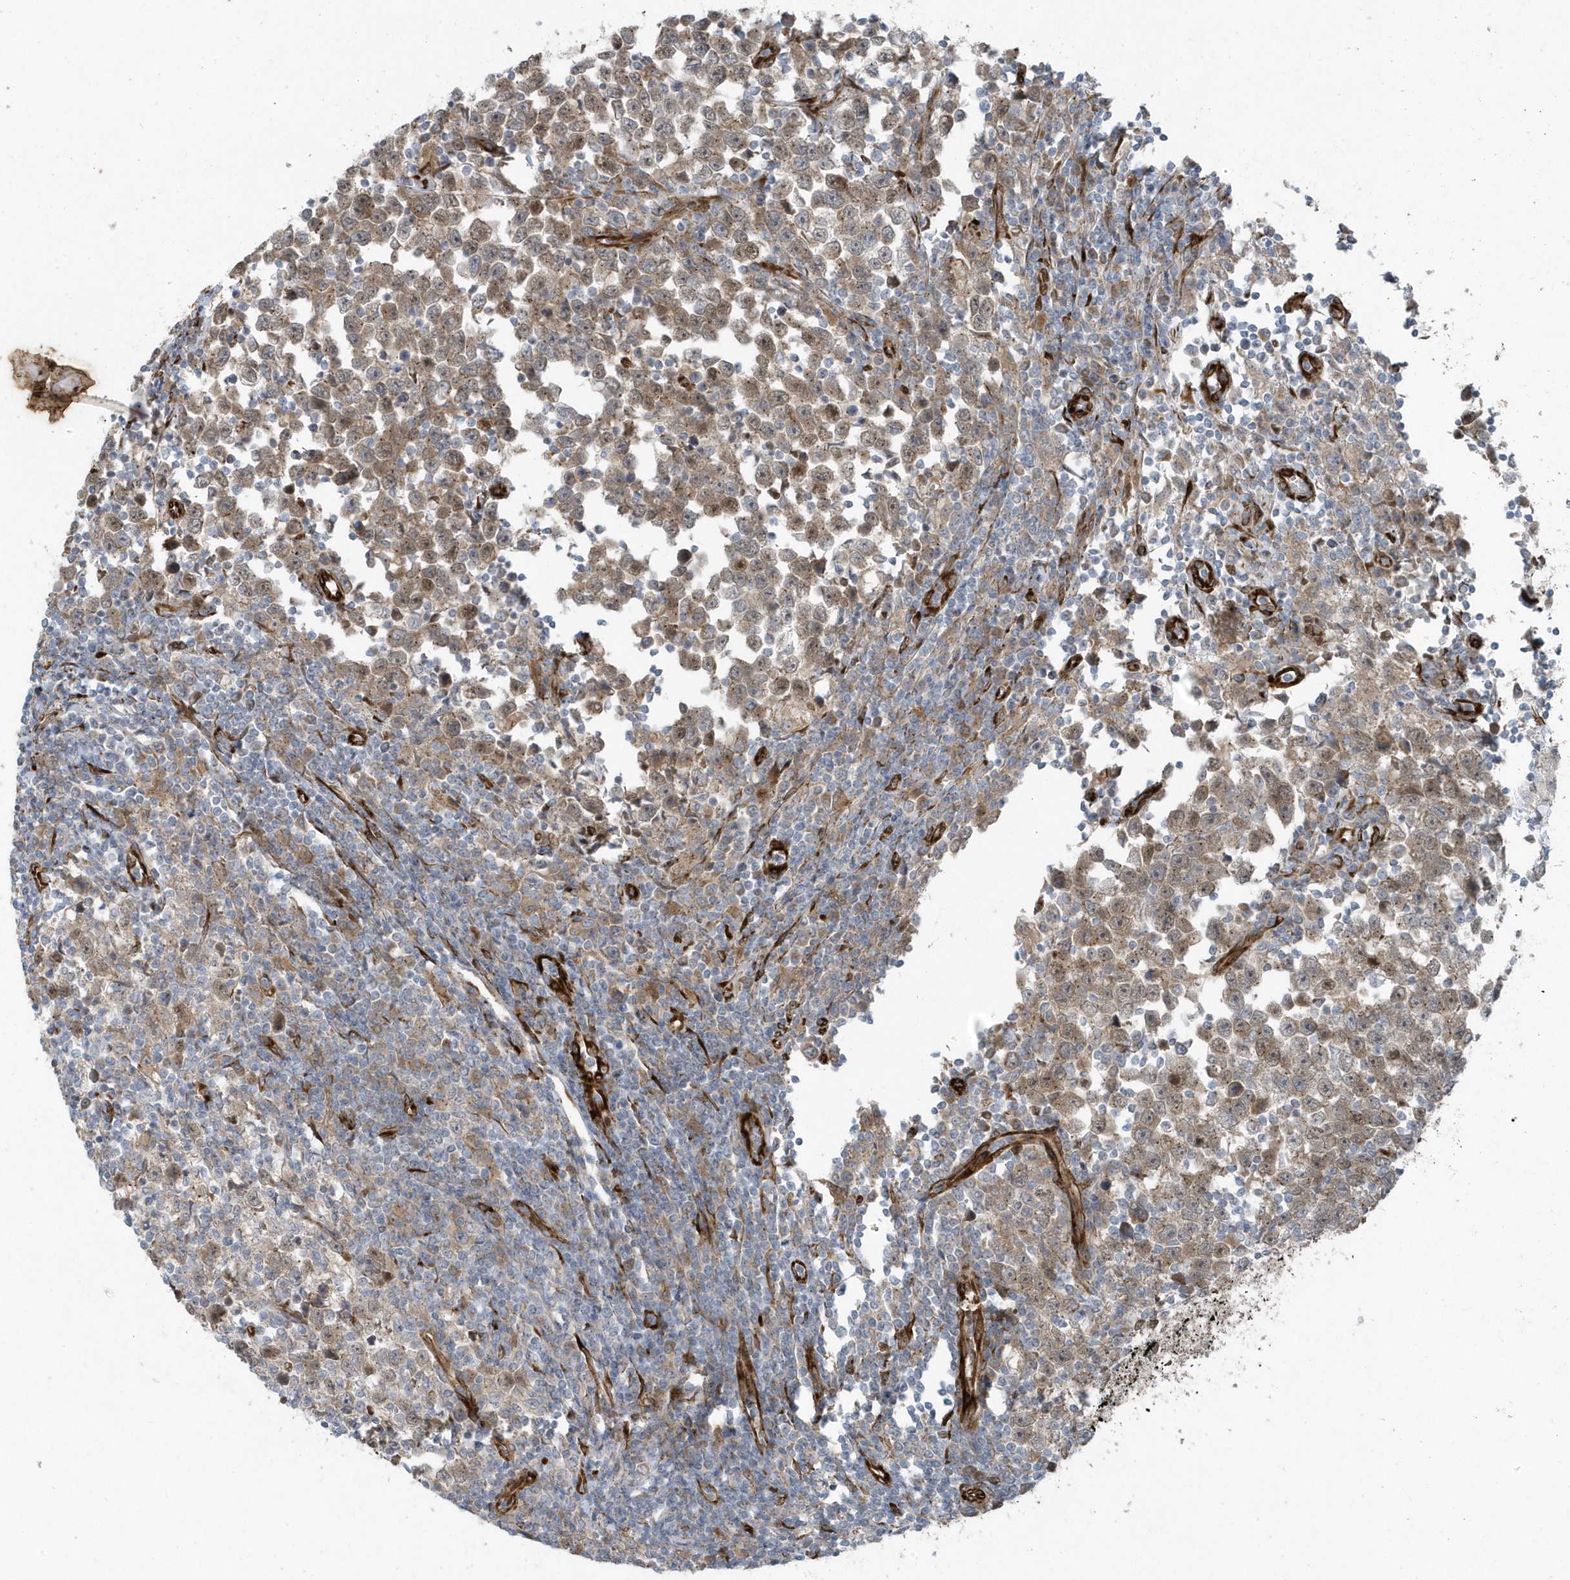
{"staining": {"intensity": "moderate", "quantity": ">75%", "location": "cytoplasmic/membranous"}, "tissue": "testis cancer", "cell_type": "Tumor cells", "image_type": "cancer", "snomed": [{"axis": "morphology", "description": "Normal tissue, NOS"}, {"axis": "morphology", "description": "Seminoma, NOS"}, {"axis": "topography", "description": "Testis"}], "caption": "Seminoma (testis) tissue shows moderate cytoplasmic/membranous positivity in approximately >75% of tumor cells, visualized by immunohistochemistry. The staining was performed using DAB, with brown indicating positive protein expression. Nuclei are stained blue with hematoxylin.", "gene": "FAM98A", "patient": {"sex": "male", "age": 43}}